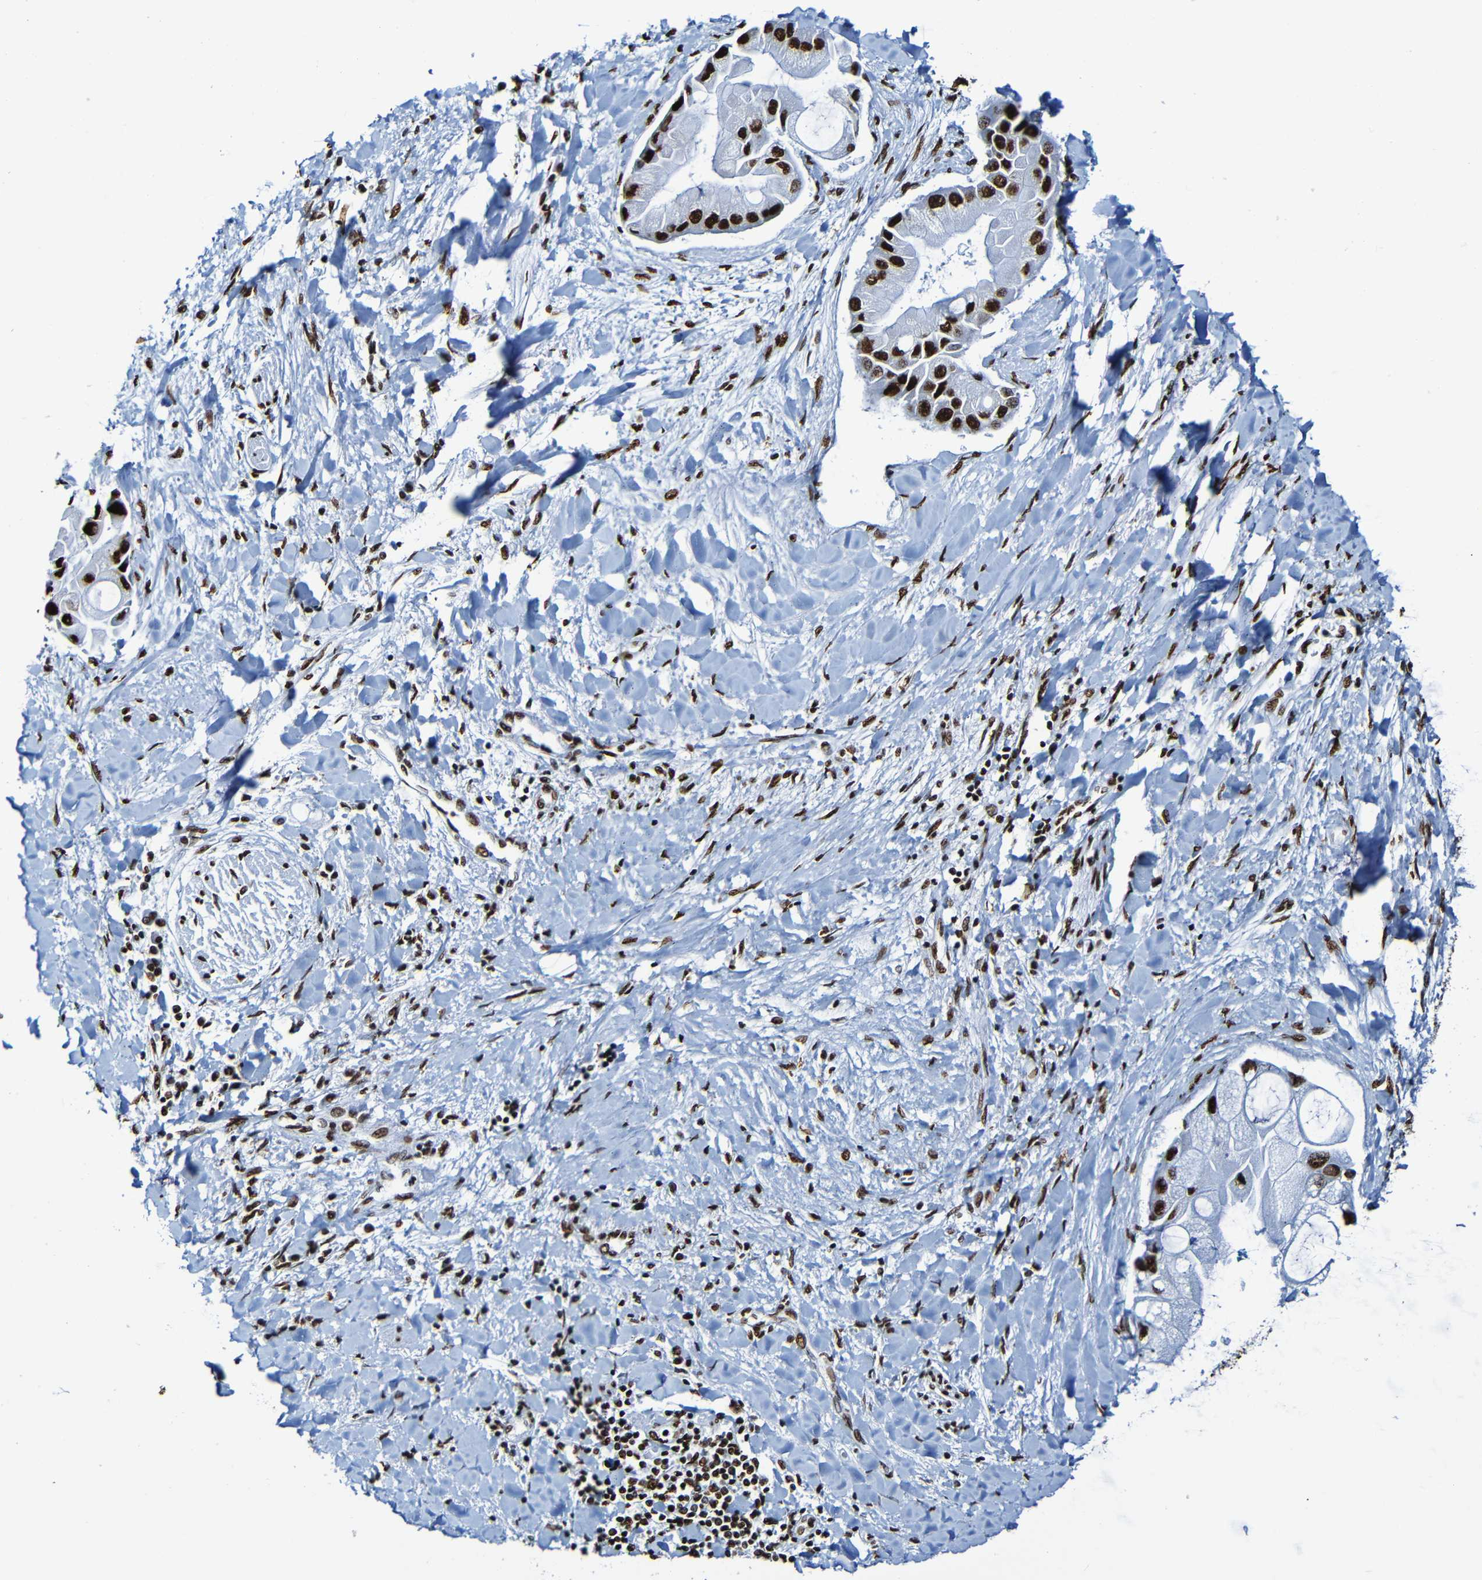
{"staining": {"intensity": "strong", "quantity": ">75%", "location": "nuclear"}, "tissue": "liver cancer", "cell_type": "Tumor cells", "image_type": "cancer", "snomed": [{"axis": "morphology", "description": "Cholangiocarcinoma"}, {"axis": "topography", "description": "Liver"}], "caption": "Immunohistochemical staining of liver cholangiocarcinoma exhibits high levels of strong nuclear positivity in about >75% of tumor cells. (Brightfield microscopy of DAB IHC at high magnification).", "gene": "SRSF3", "patient": {"sex": "male", "age": 50}}